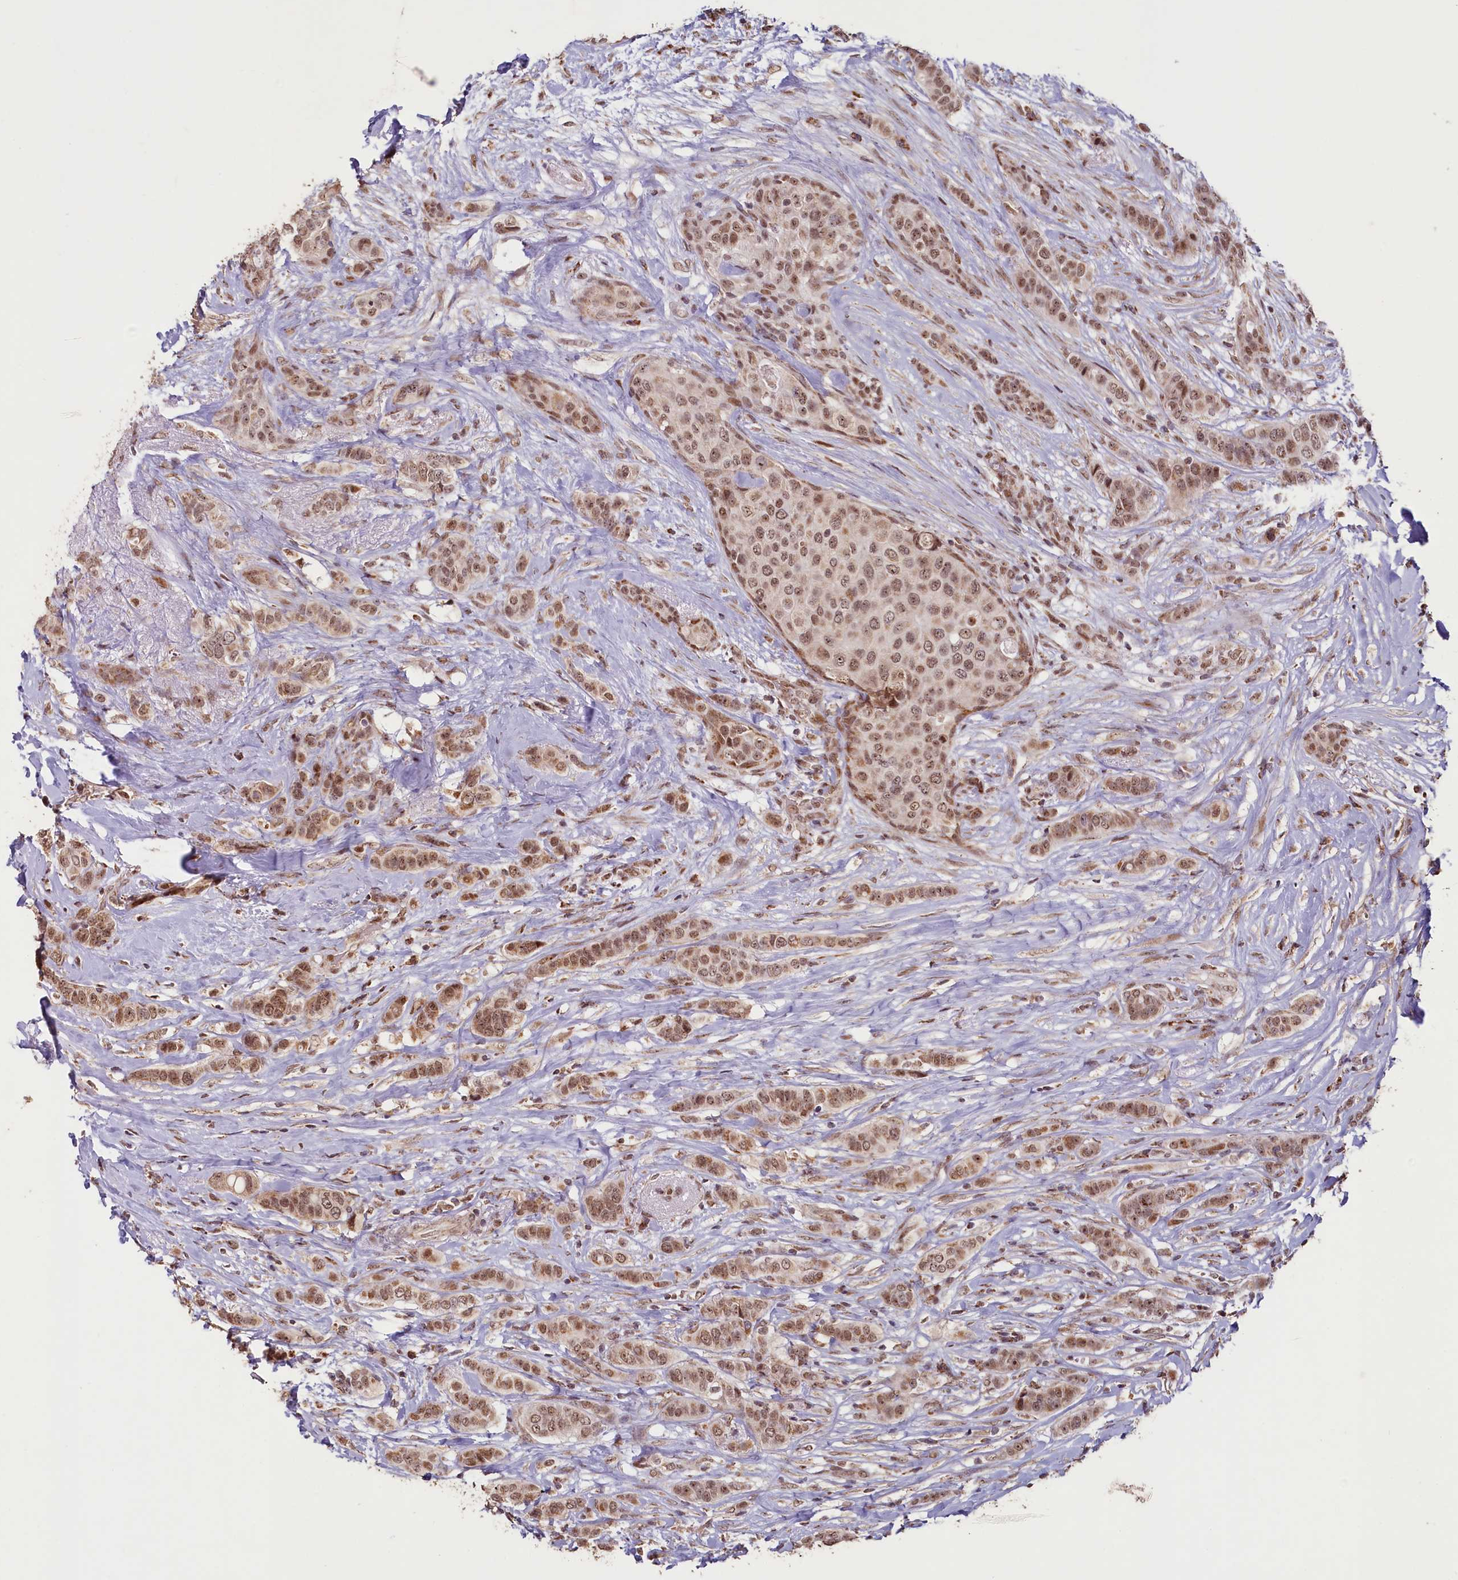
{"staining": {"intensity": "moderate", "quantity": ">75%", "location": "nuclear"}, "tissue": "breast cancer", "cell_type": "Tumor cells", "image_type": "cancer", "snomed": [{"axis": "morphology", "description": "Lobular carcinoma"}, {"axis": "topography", "description": "Breast"}], "caption": "This histopathology image shows immunohistochemistry (IHC) staining of human lobular carcinoma (breast), with medium moderate nuclear staining in approximately >75% of tumor cells.", "gene": "PDE6D", "patient": {"sex": "female", "age": 51}}